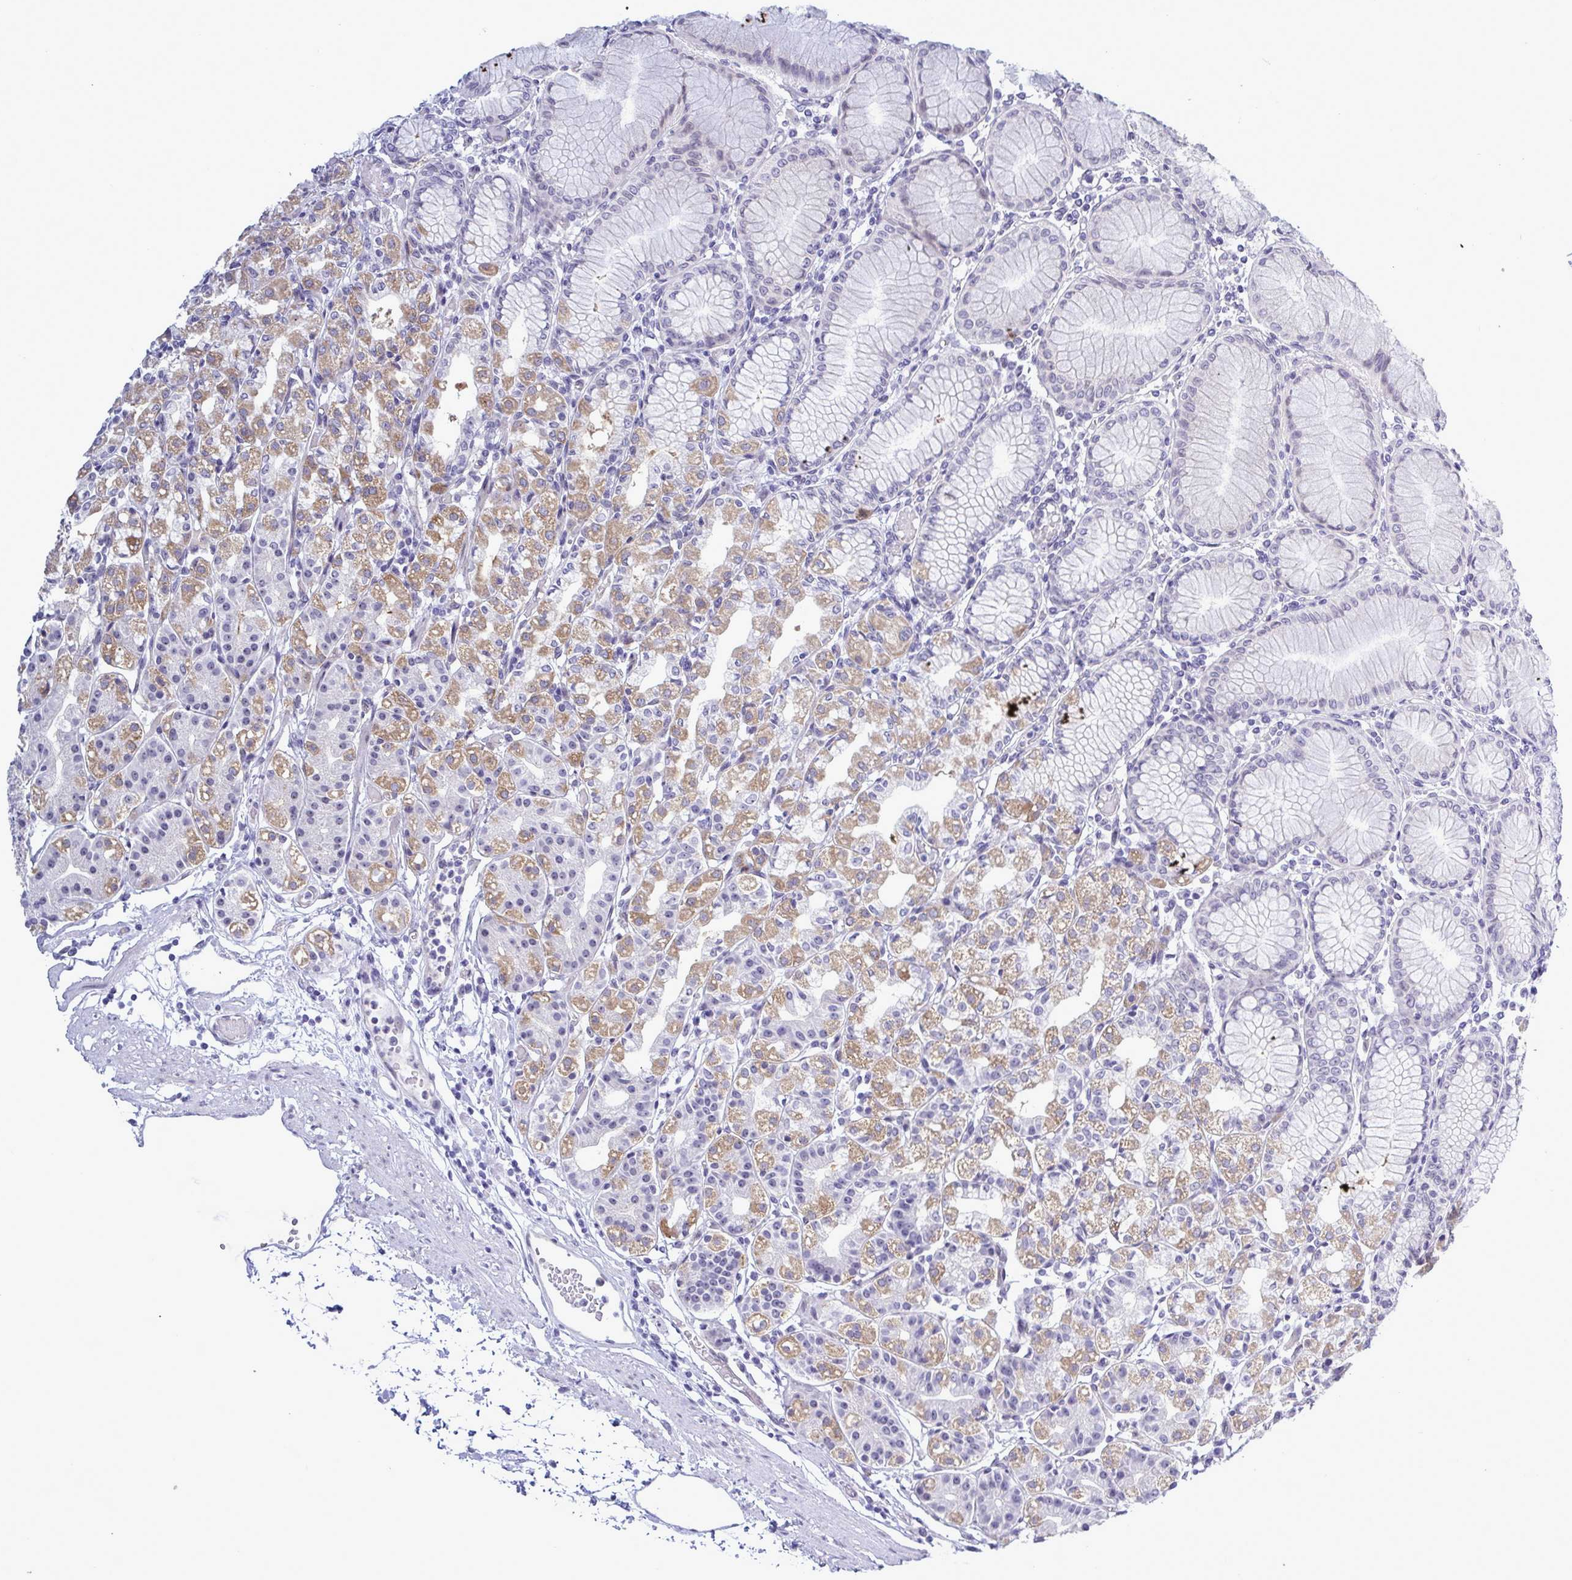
{"staining": {"intensity": "moderate", "quantity": "25%-75%", "location": "cytoplasmic/membranous"}, "tissue": "stomach", "cell_type": "Glandular cells", "image_type": "normal", "snomed": [{"axis": "morphology", "description": "Normal tissue, NOS"}, {"axis": "topography", "description": "Stomach"}], "caption": "Protein expression analysis of benign stomach shows moderate cytoplasmic/membranous positivity in about 25%-75% of glandular cells.", "gene": "MFSD4A", "patient": {"sex": "female", "age": 57}}